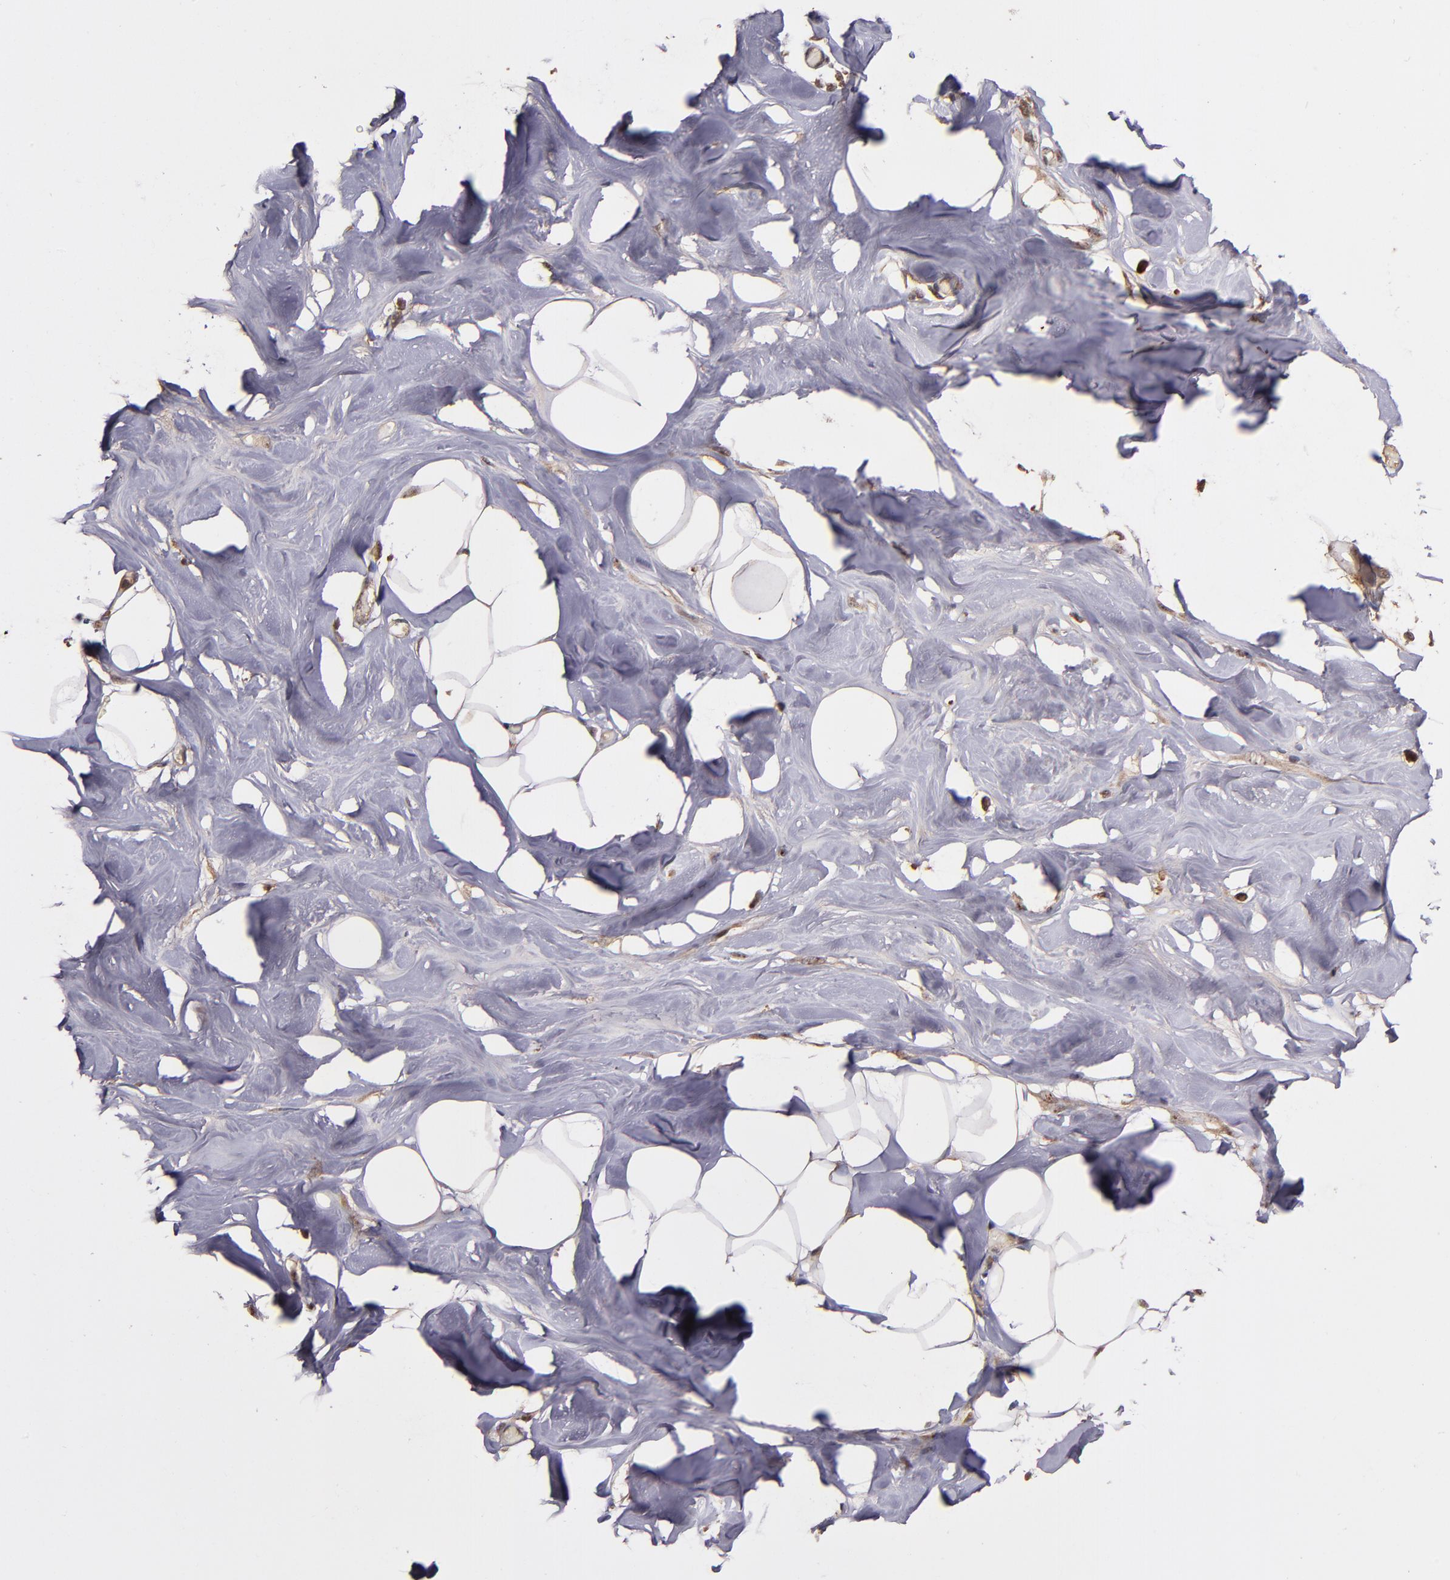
{"staining": {"intensity": "negative", "quantity": "none", "location": "none"}, "tissue": "breast", "cell_type": "Adipocytes", "image_type": "normal", "snomed": [{"axis": "morphology", "description": "Normal tissue, NOS"}, {"axis": "topography", "description": "Breast"}, {"axis": "topography", "description": "Soft tissue"}], "caption": "The photomicrograph reveals no staining of adipocytes in benign breast.", "gene": "RIOK3", "patient": {"sex": "female", "age": 25}}